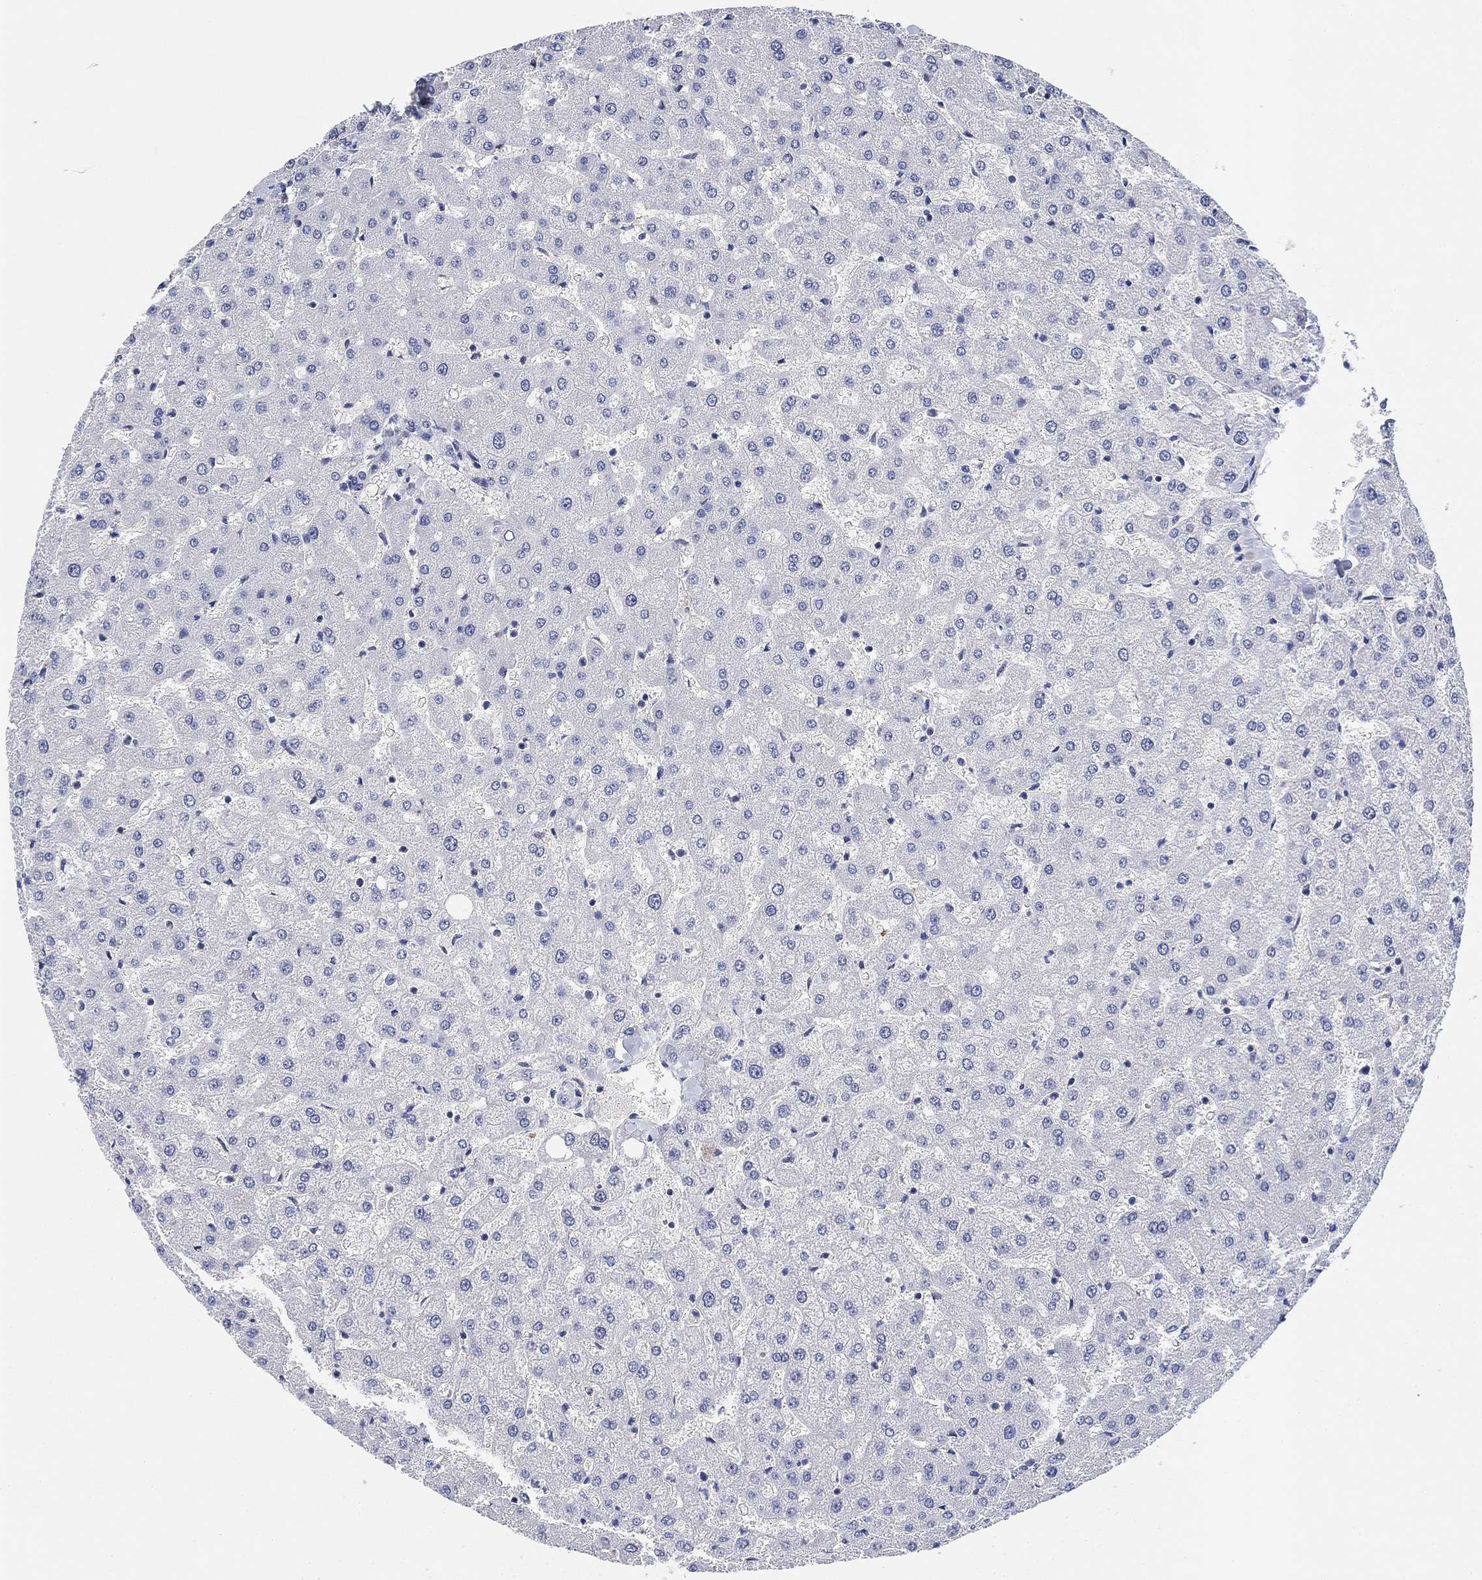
{"staining": {"intensity": "negative", "quantity": "none", "location": "none"}, "tissue": "liver", "cell_type": "Cholangiocytes", "image_type": "normal", "snomed": [{"axis": "morphology", "description": "Normal tissue, NOS"}, {"axis": "topography", "description": "Liver"}], "caption": "This is an IHC image of unremarkable liver. There is no expression in cholangiocytes.", "gene": "PAX6", "patient": {"sex": "female", "age": 50}}